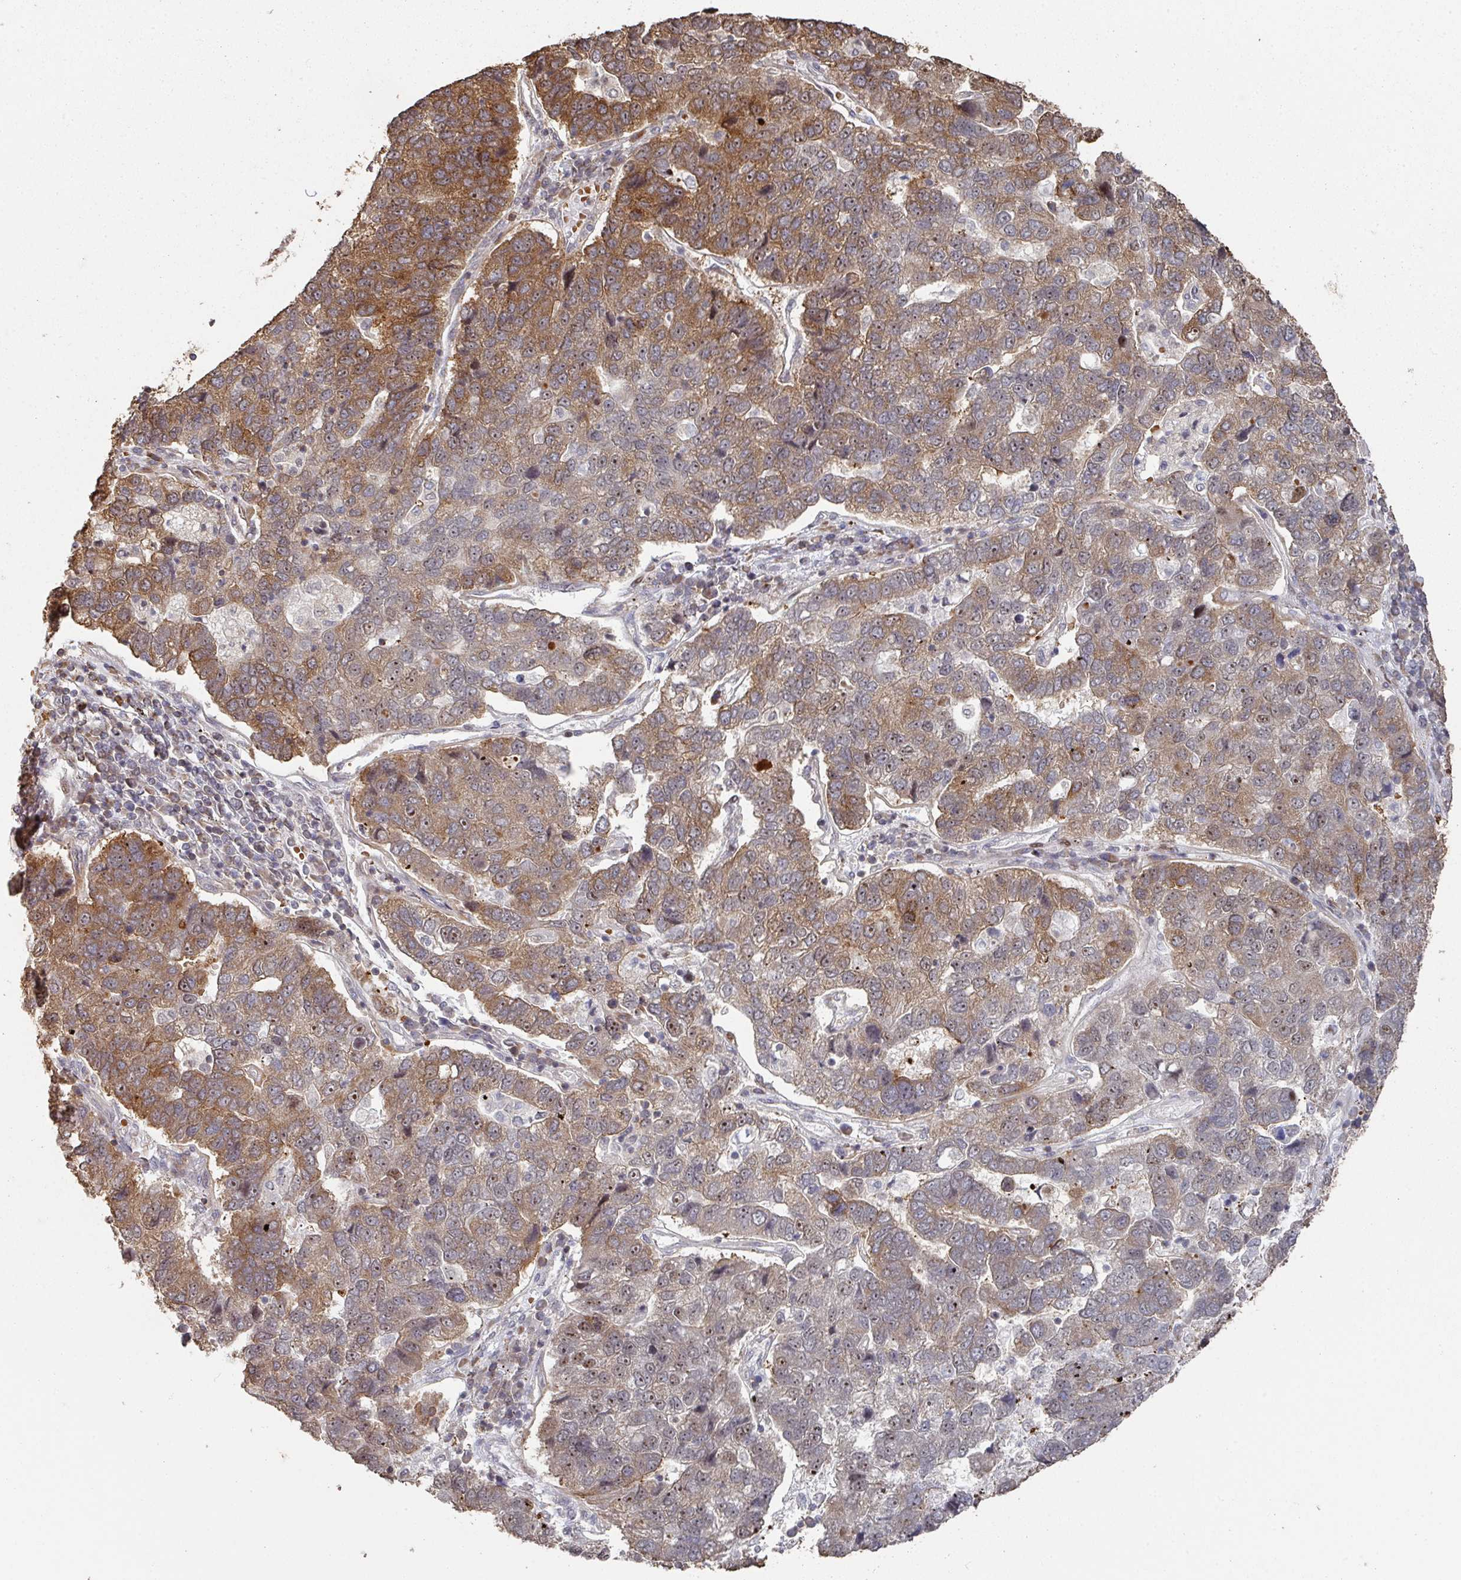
{"staining": {"intensity": "moderate", "quantity": ">75%", "location": "cytoplasmic/membranous"}, "tissue": "pancreatic cancer", "cell_type": "Tumor cells", "image_type": "cancer", "snomed": [{"axis": "morphology", "description": "Adenocarcinoma, NOS"}, {"axis": "topography", "description": "Pancreas"}], "caption": "Pancreatic cancer (adenocarcinoma) was stained to show a protein in brown. There is medium levels of moderate cytoplasmic/membranous staining in about >75% of tumor cells.", "gene": "CA7", "patient": {"sex": "female", "age": 61}}